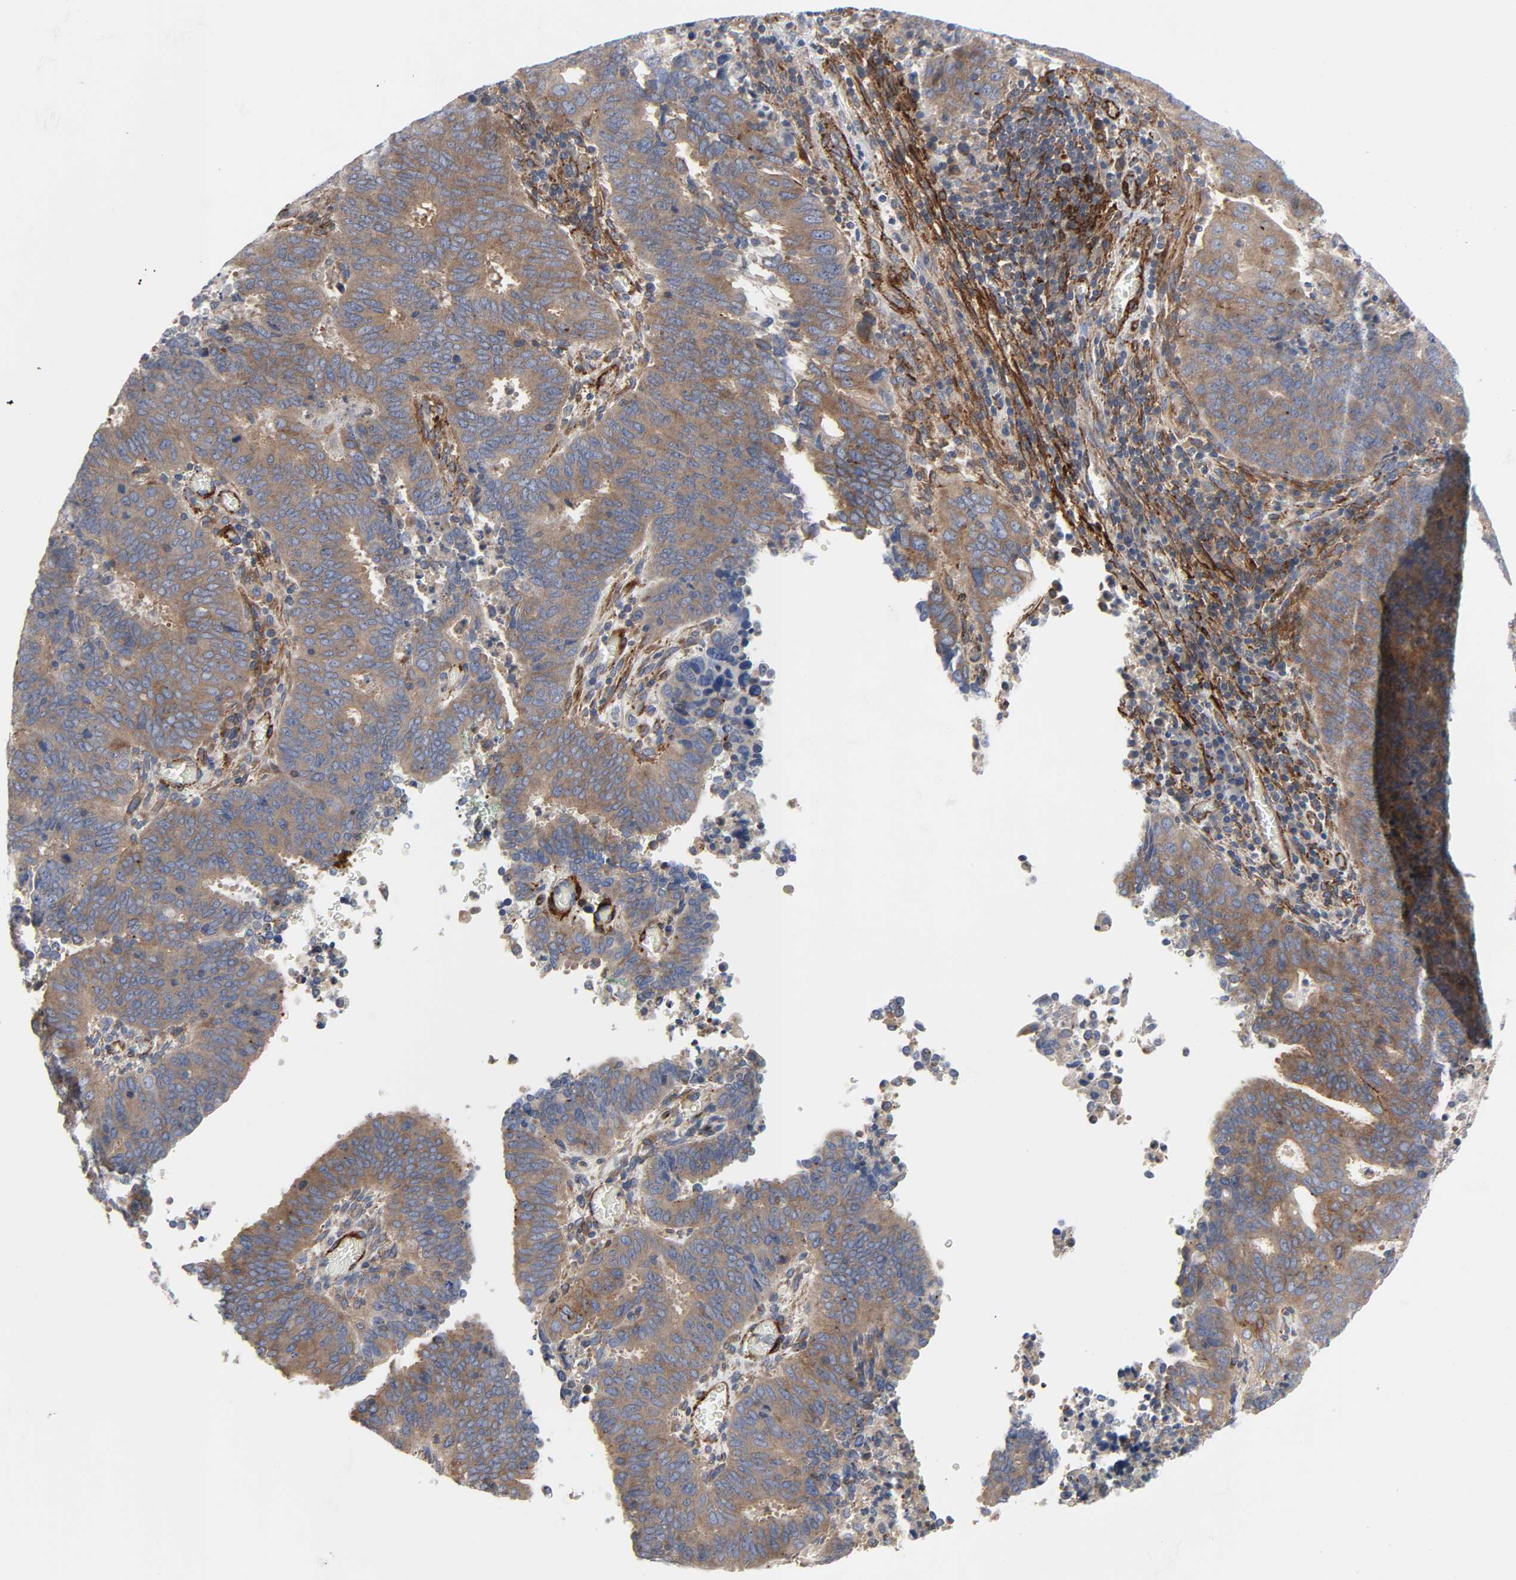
{"staining": {"intensity": "strong", "quantity": ">75%", "location": "cytoplasmic/membranous"}, "tissue": "cervical cancer", "cell_type": "Tumor cells", "image_type": "cancer", "snomed": [{"axis": "morphology", "description": "Adenocarcinoma, NOS"}, {"axis": "topography", "description": "Cervix"}], "caption": "Human cervical cancer stained for a protein (brown) displays strong cytoplasmic/membranous positive positivity in approximately >75% of tumor cells.", "gene": "ARHGAP1", "patient": {"sex": "female", "age": 44}}